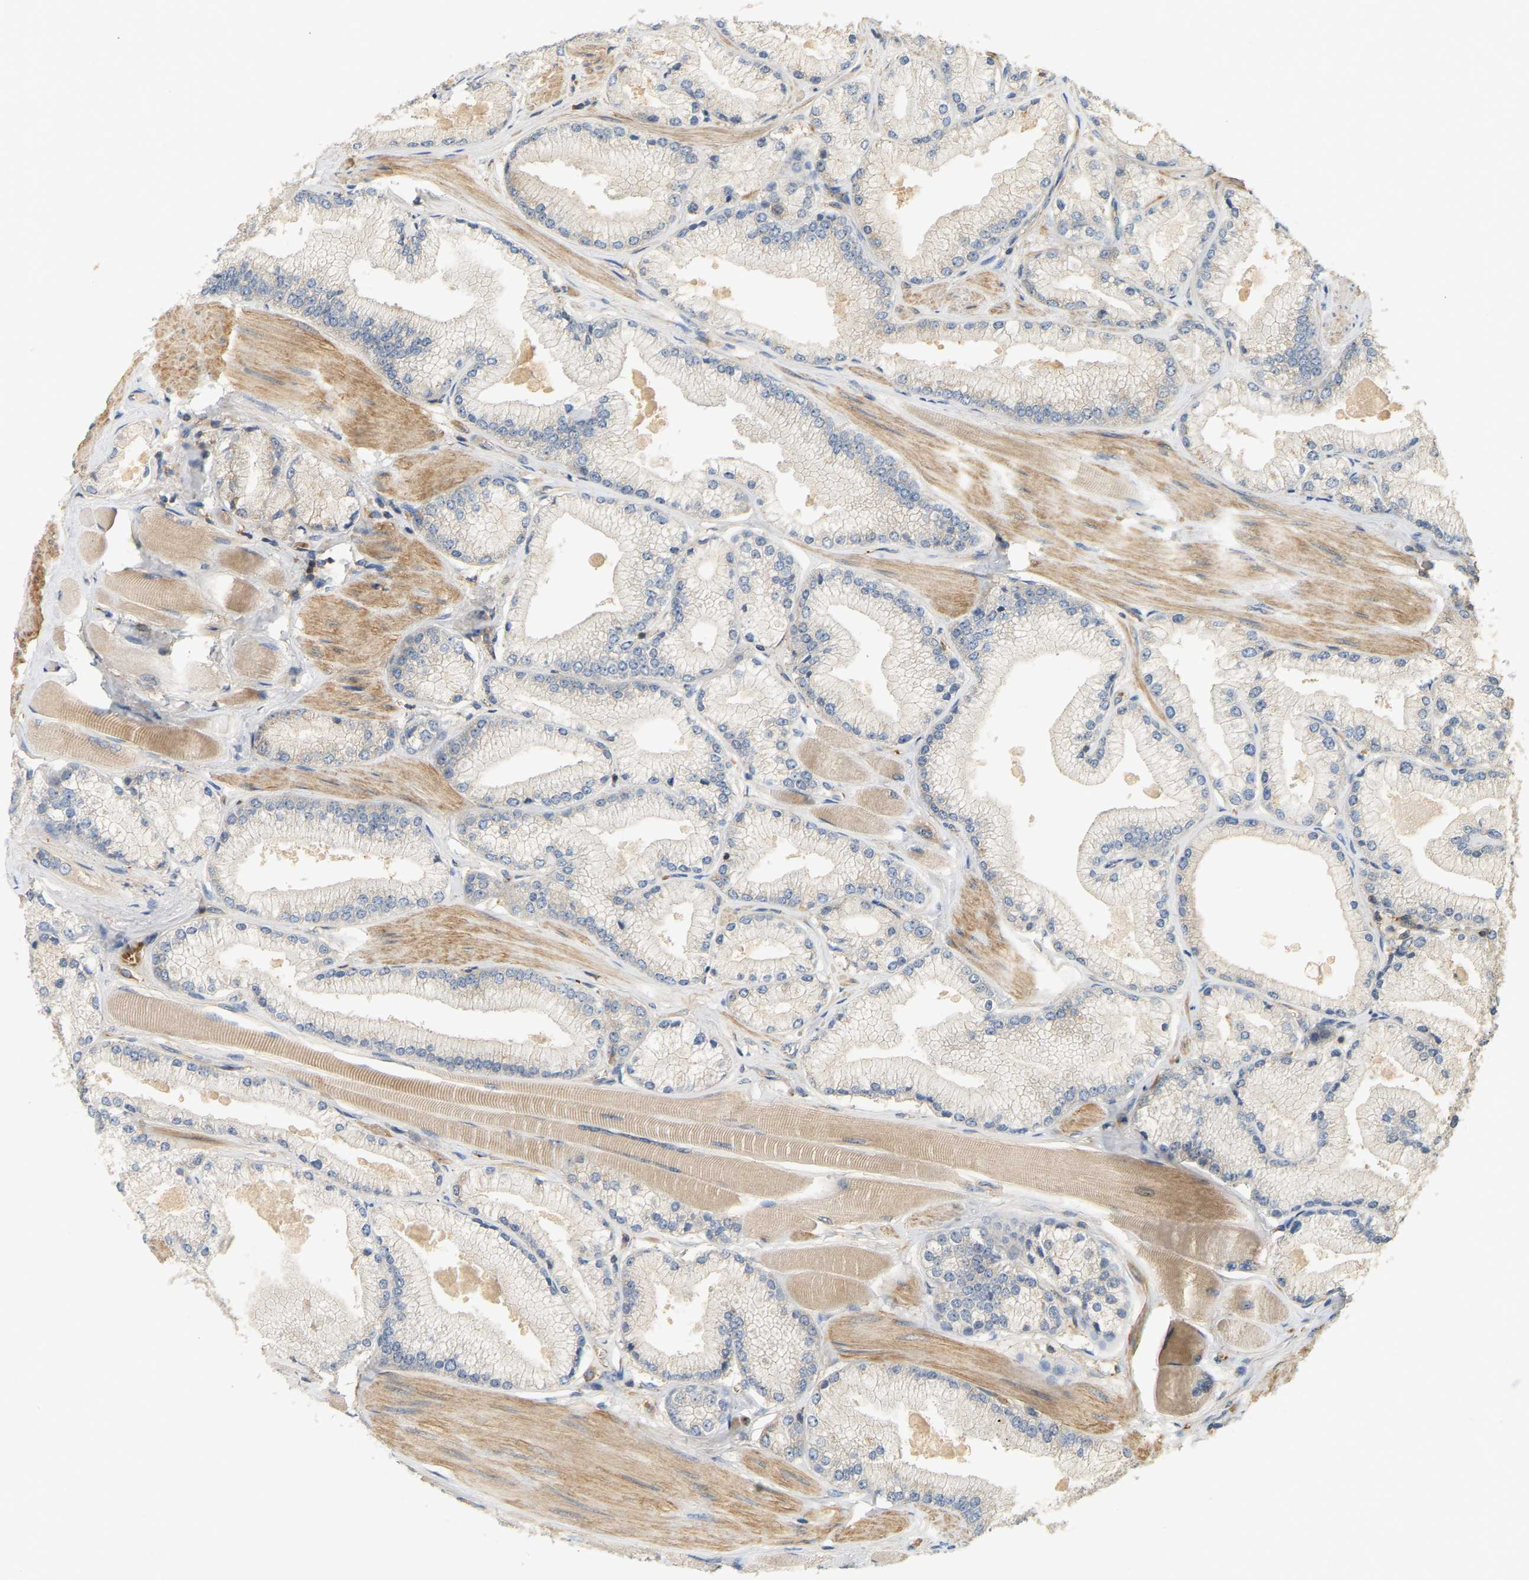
{"staining": {"intensity": "negative", "quantity": "none", "location": "none"}, "tissue": "prostate cancer", "cell_type": "Tumor cells", "image_type": "cancer", "snomed": [{"axis": "morphology", "description": "Adenocarcinoma, High grade"}, {"axis": "topography", "description": "Prostate"}], "caption": "Histopathology image shows no significant protein positivity in tumor cells of prostate cancer (high-grade adenocarcinoma).", "gene": "AKAP13", "patient": {"sex": "male", "age": 50}}